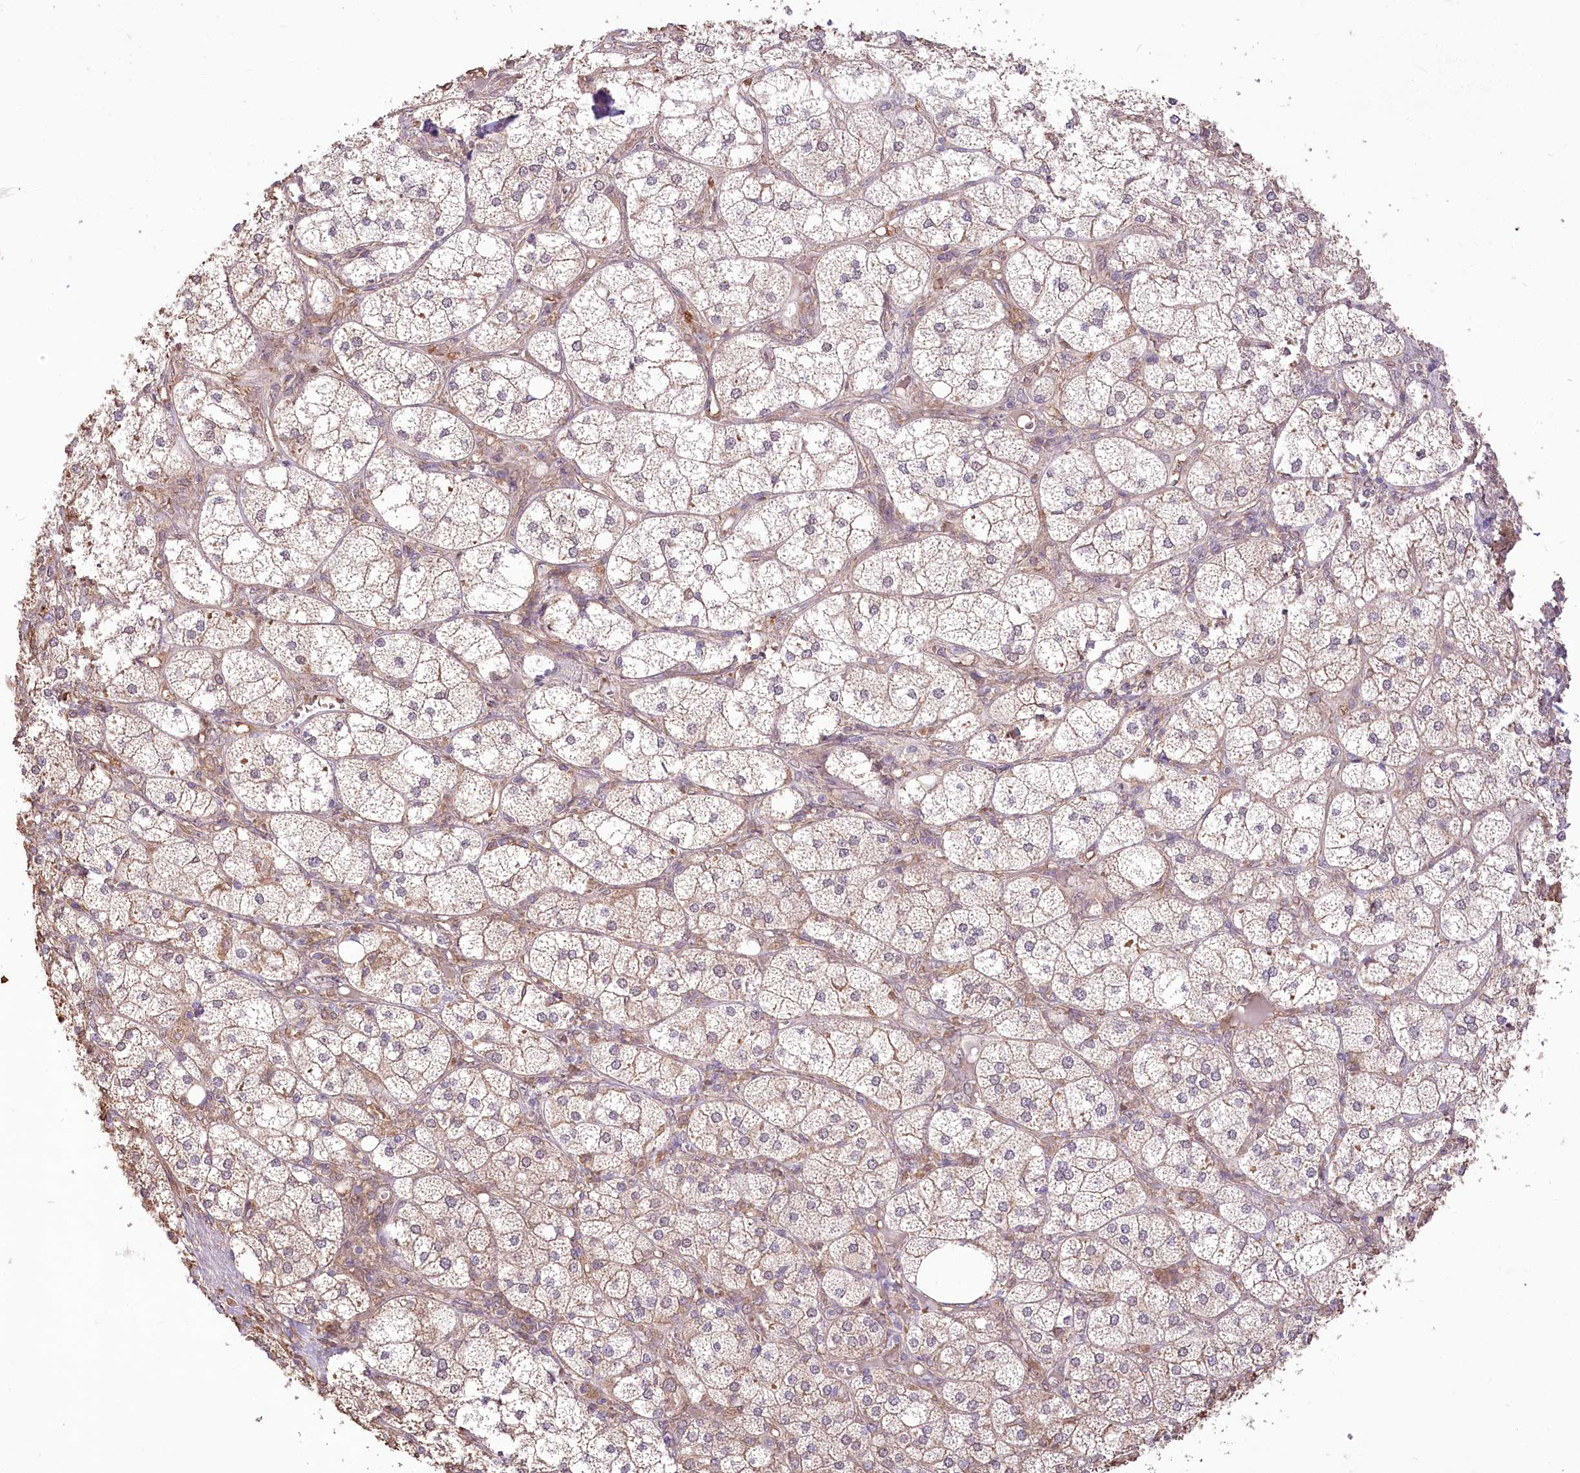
{"staining": {"intensity": "moderate", "quantity": "25%-75%", "location": "cytoplasmic/membranous"}, "tissue": "adrenal gland", "cell_type": "Glandular cells", "image_type": "normal", "snomed": [{"axis": "morphology", "description": "Normal tissue, NOS"}, {"axis": "topography", "description": "Adrenal gland"}], "caption": "IHC micrograph of normal adrenal gland stained for a protein (brown), which exhibits medium levels of moderate cytoplasmic/membranous positivity in approximately 25%-75% of glandular cells.", "gene": "R3HDM2", "patient": {"sex": "female", "age": 61}}